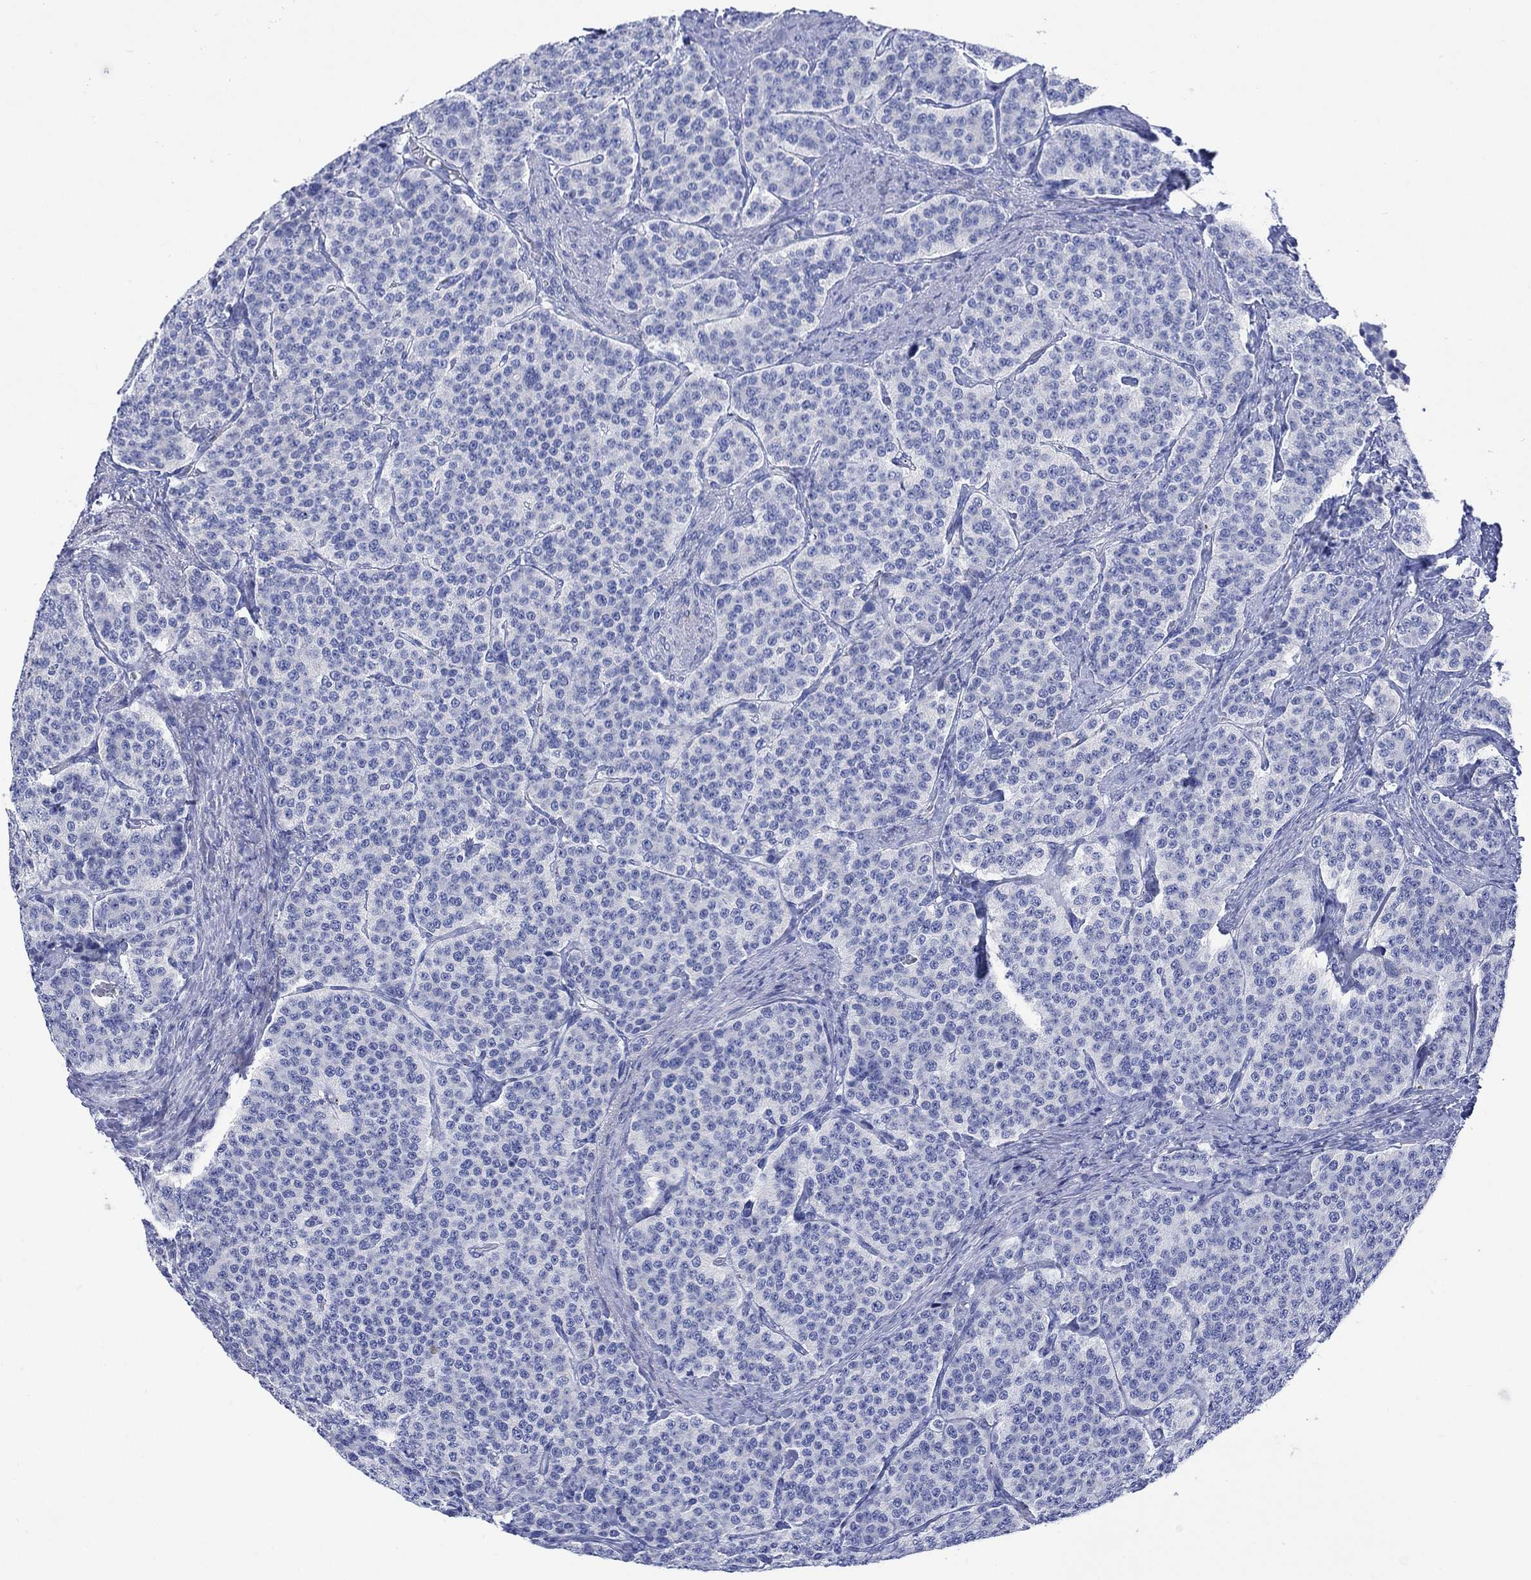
{"staining": {"intensity": "negative", "quantity": "none", "location": "none"}, "tissue": "carcinoid", "cell_type": "Tumor cells", "image_type": "cancer", "snomed": [{"axis": "morphology", "description": "Carcinoid, malignant, NOS"}, {"axis": "topography", "description": "Small intestine"}], "caption": "There is no significant positivity in tumor cells of carcinoid (malignant). Brightfield microscopy of immunohistochemistry stained with DAB (3,3'-diaminobenzidine) (brown) and hematoxylin (blue), captured at high magnification.", "gene": "MYL1", "patient": {"sex": "female", "age": 58}}